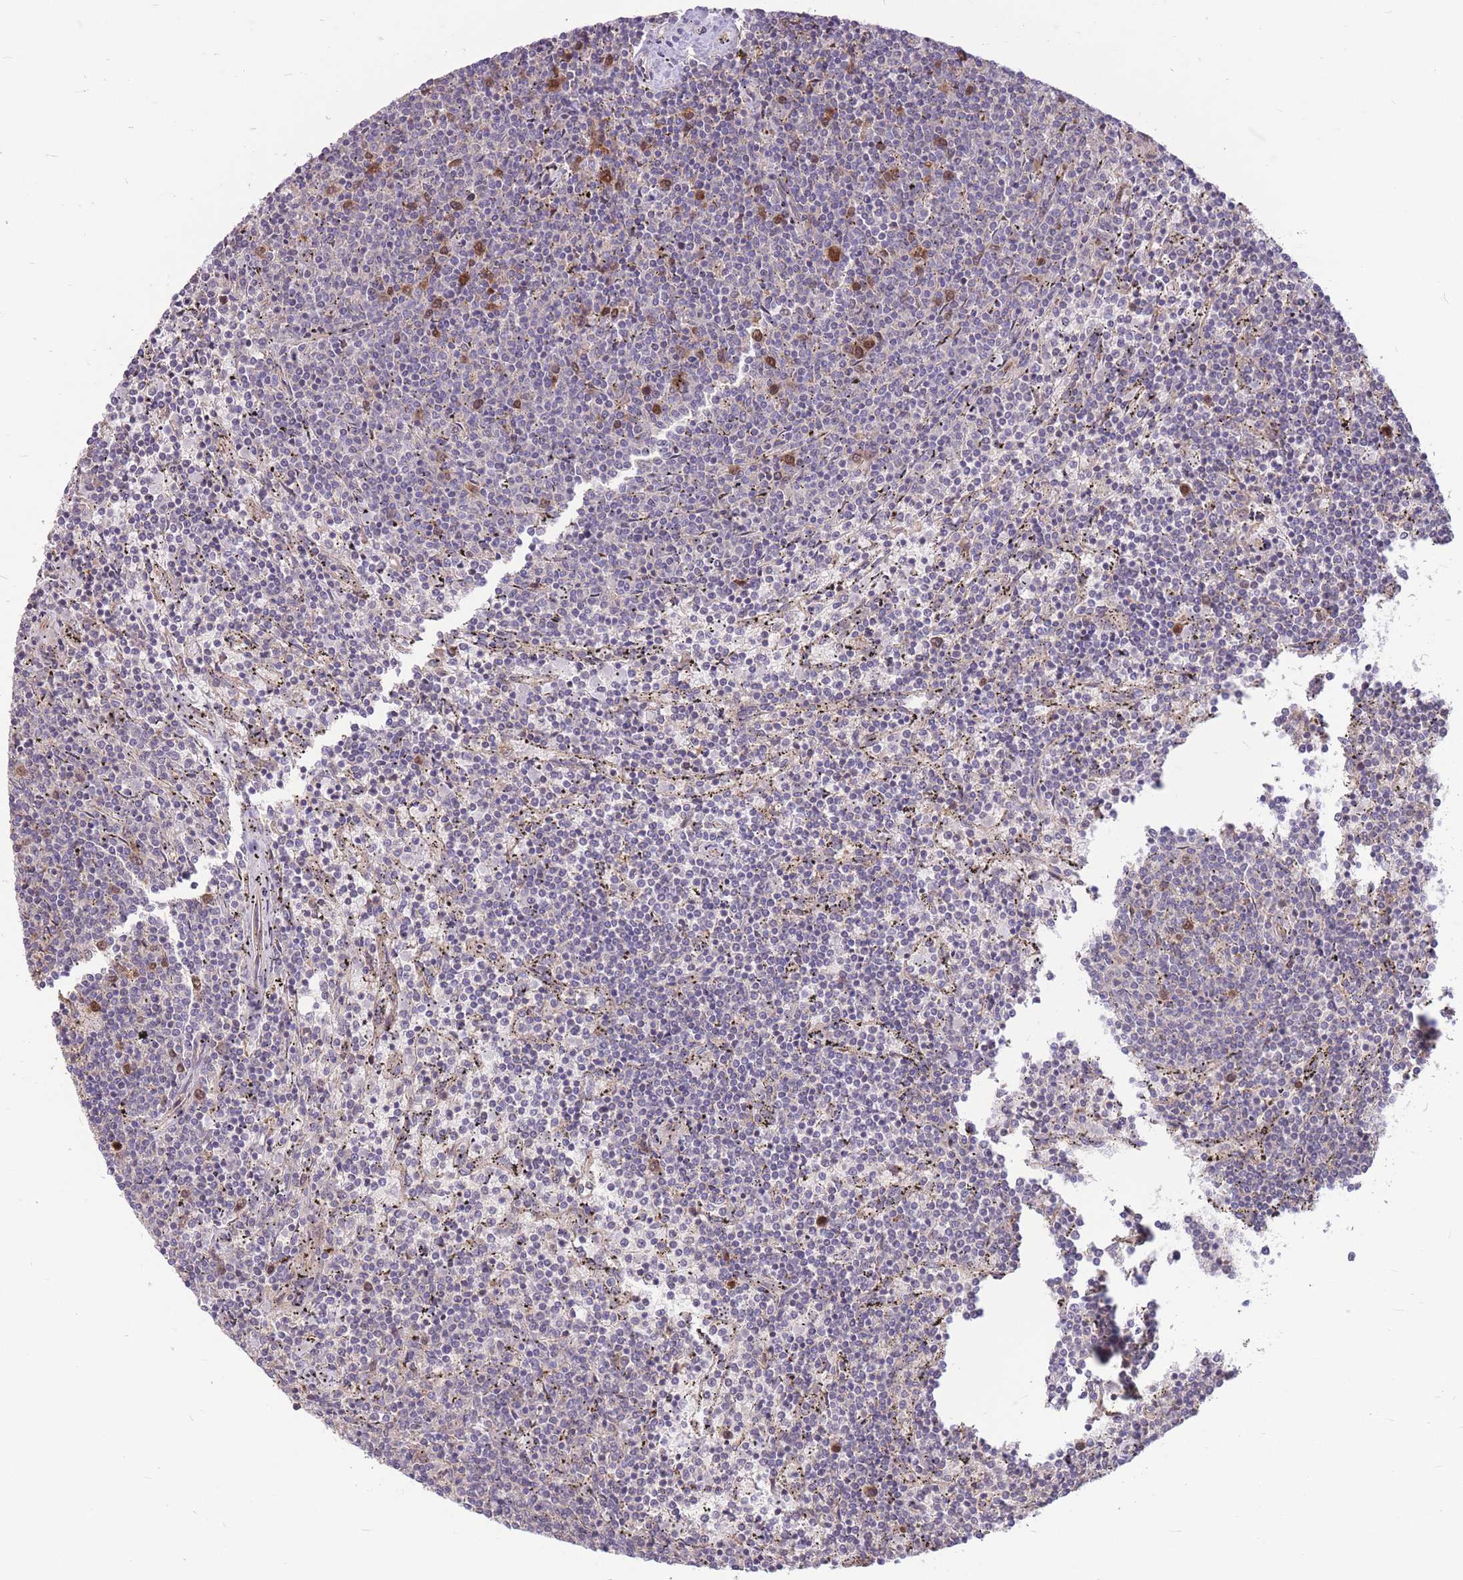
{"staining": {"intensity": "moderate", "quantity": "<25%", "location": "cytoplasmic/membranous,nuclear"}, "tissue": "lymphoma", "cell_type": "Tumor cells", "image_type": "cancer", "snomed": [{"axis": "morphology", "description": "Malignant lymphoma, non-Hodgkin's type, Low grade"}, {"axis": "topography", "description": "Spleen"}], "caption": "About <25% of tumor cells in human low-grade malignant lymphoma, non-Hodgkin's type reveal moderate cytoplasmic/membranous and nuclear protein positivity as visualized by brown immunohistochemical staining.", "gene": "GMNN", "patient": {"sex": "female", "age": 50}}